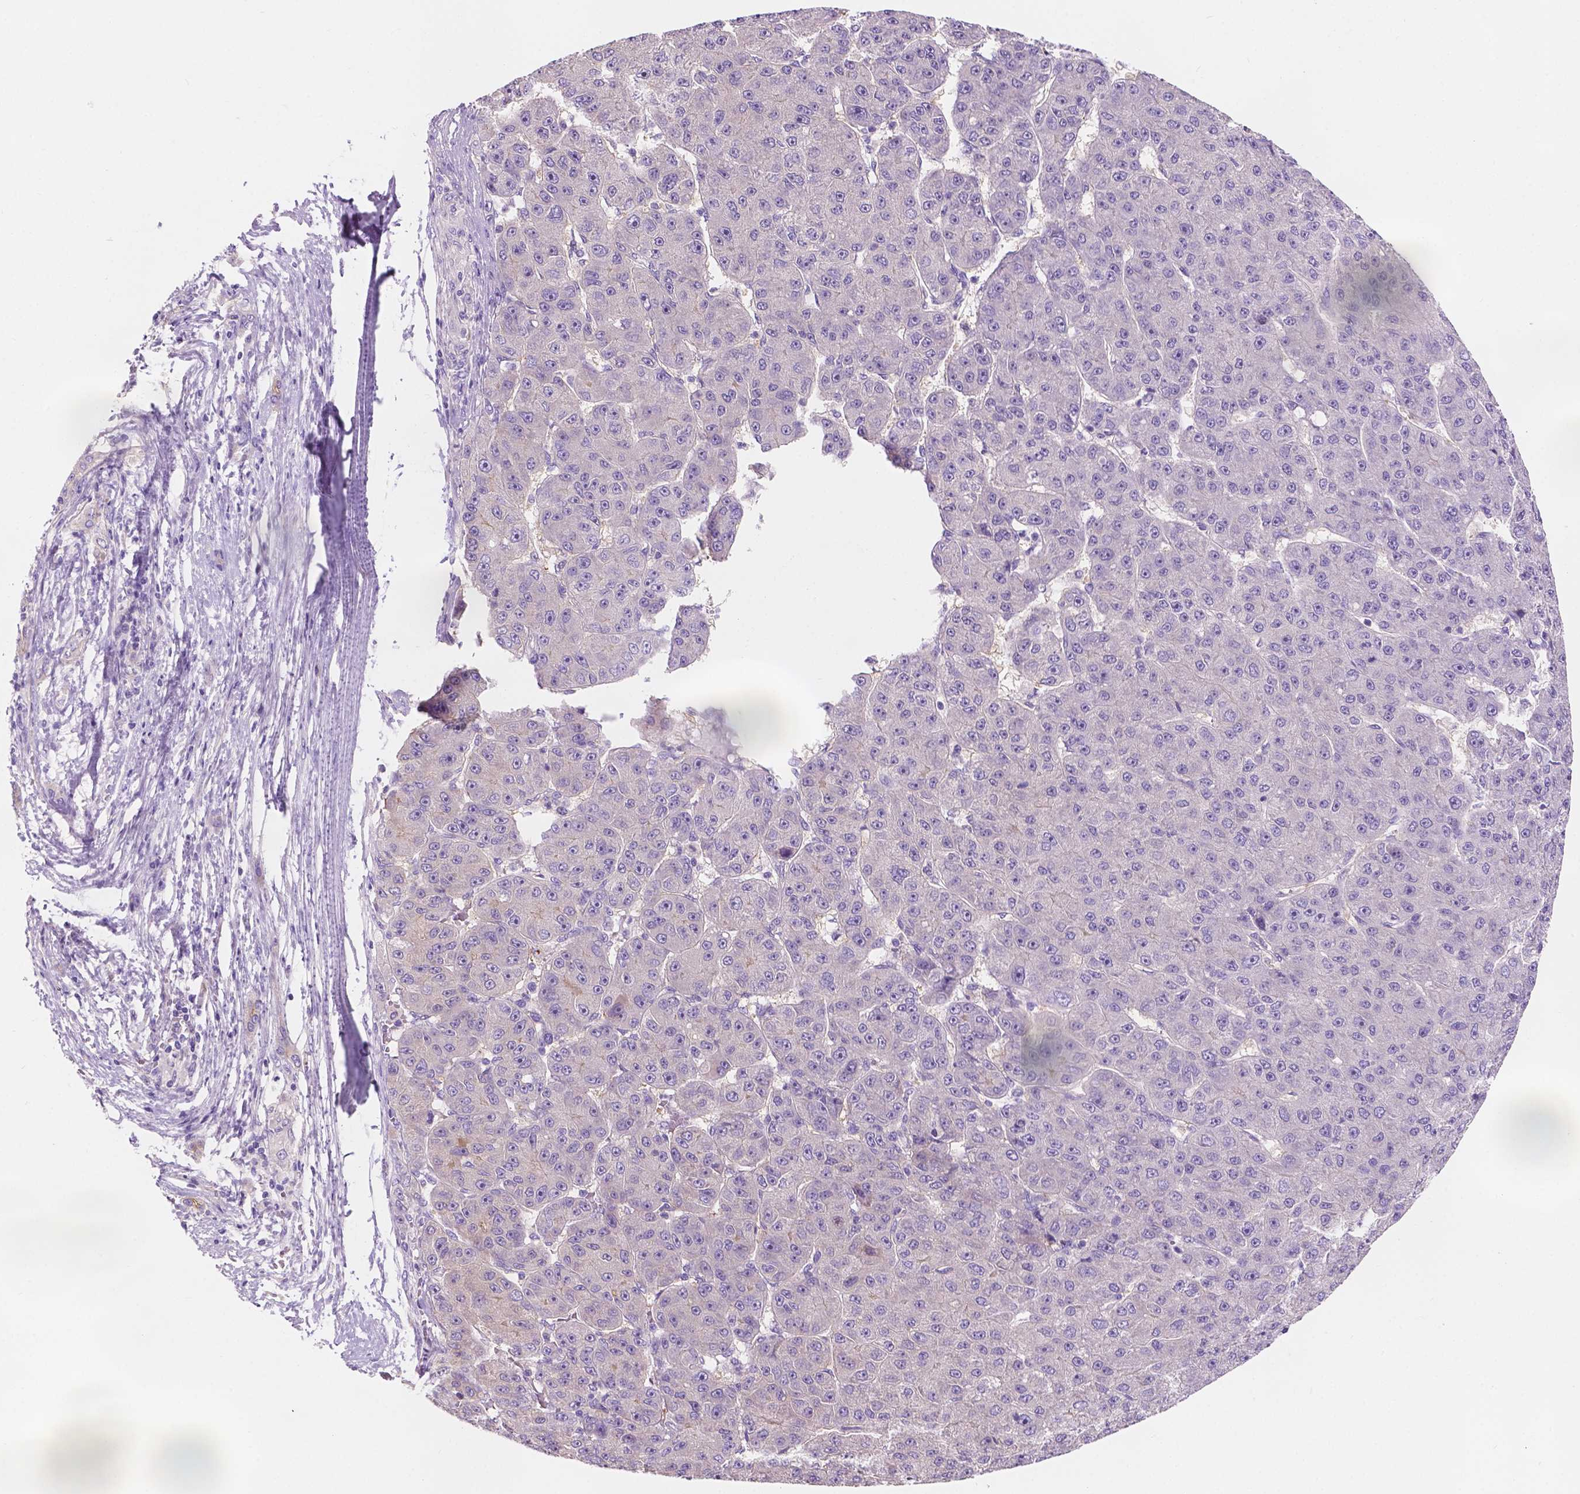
{"staining": {"intensity": "negative", "quantity": "none", "location": "none"}, "tissue": "liver cancer", "cell_type": "Tumor cells", "image_type": "cancer", "snomed": [{"axis": "morphology", "description": "Carcinoma, Hepatocellular, NOS"}, {"axis": "topography", "description": "Liver"}], "caption": "Micrograph shows no significant protein positivity in tumor cells of liver hepatocellular carcinoma.", "gene": "SIRT2", "patient": {"sex": "male", "age": 67}}